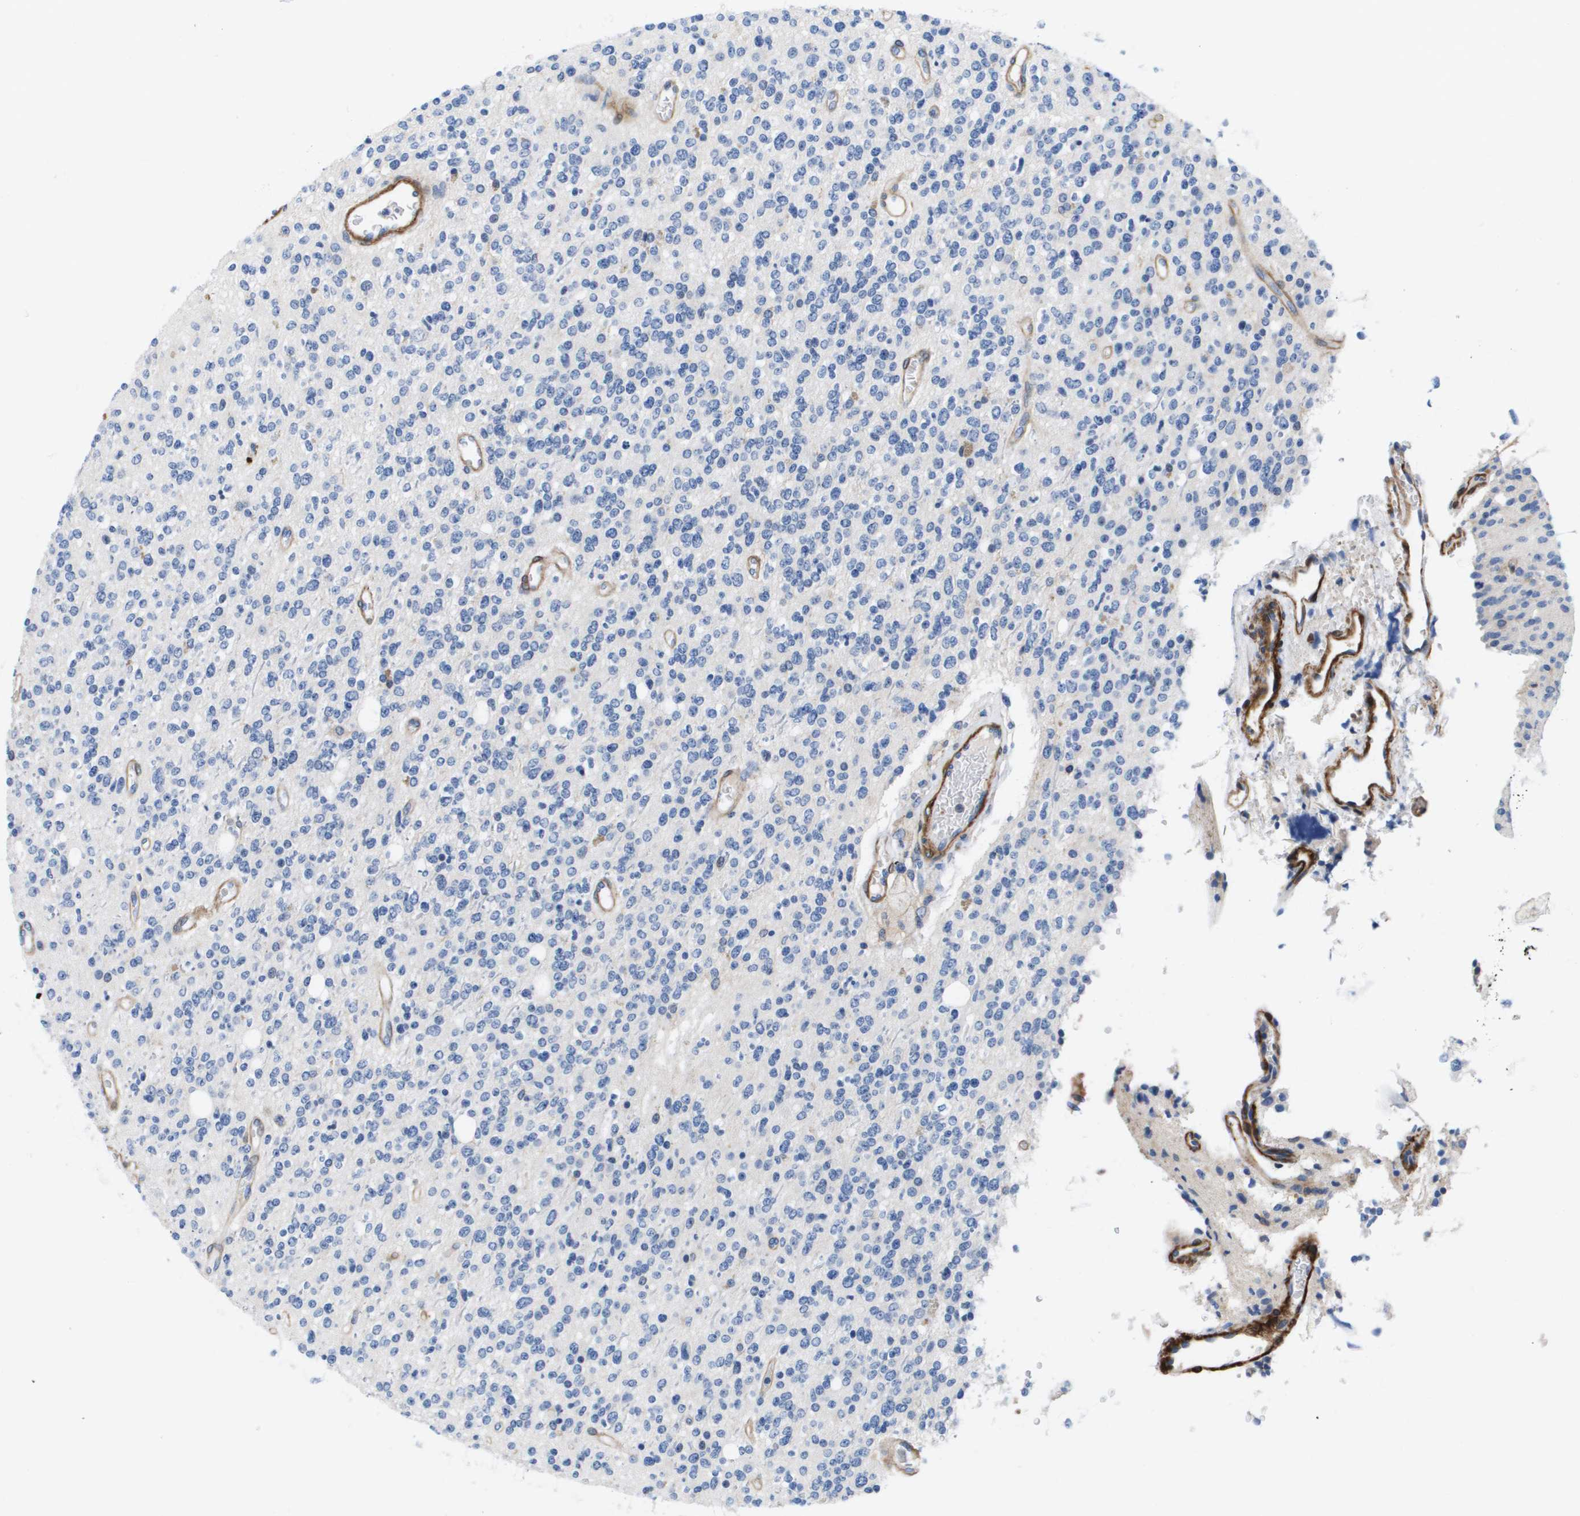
{"staining": {"intensity": "negative", "quantity": "none", "location": "none"}, "tissue": "glioma", "cell_type": "Tumor cells", "image_type": "cancer", "snomed": [{"axis": "morphology", "description": "Glioma, malignant, High grade"}, {"axis": "topography", "description": "Brain"}], "caption": "An image of human malignant glioma (high-grade) is negative for staining in tumor cells.", "gene": "LPP", "patient": {"sex": "male", "age": 34}}